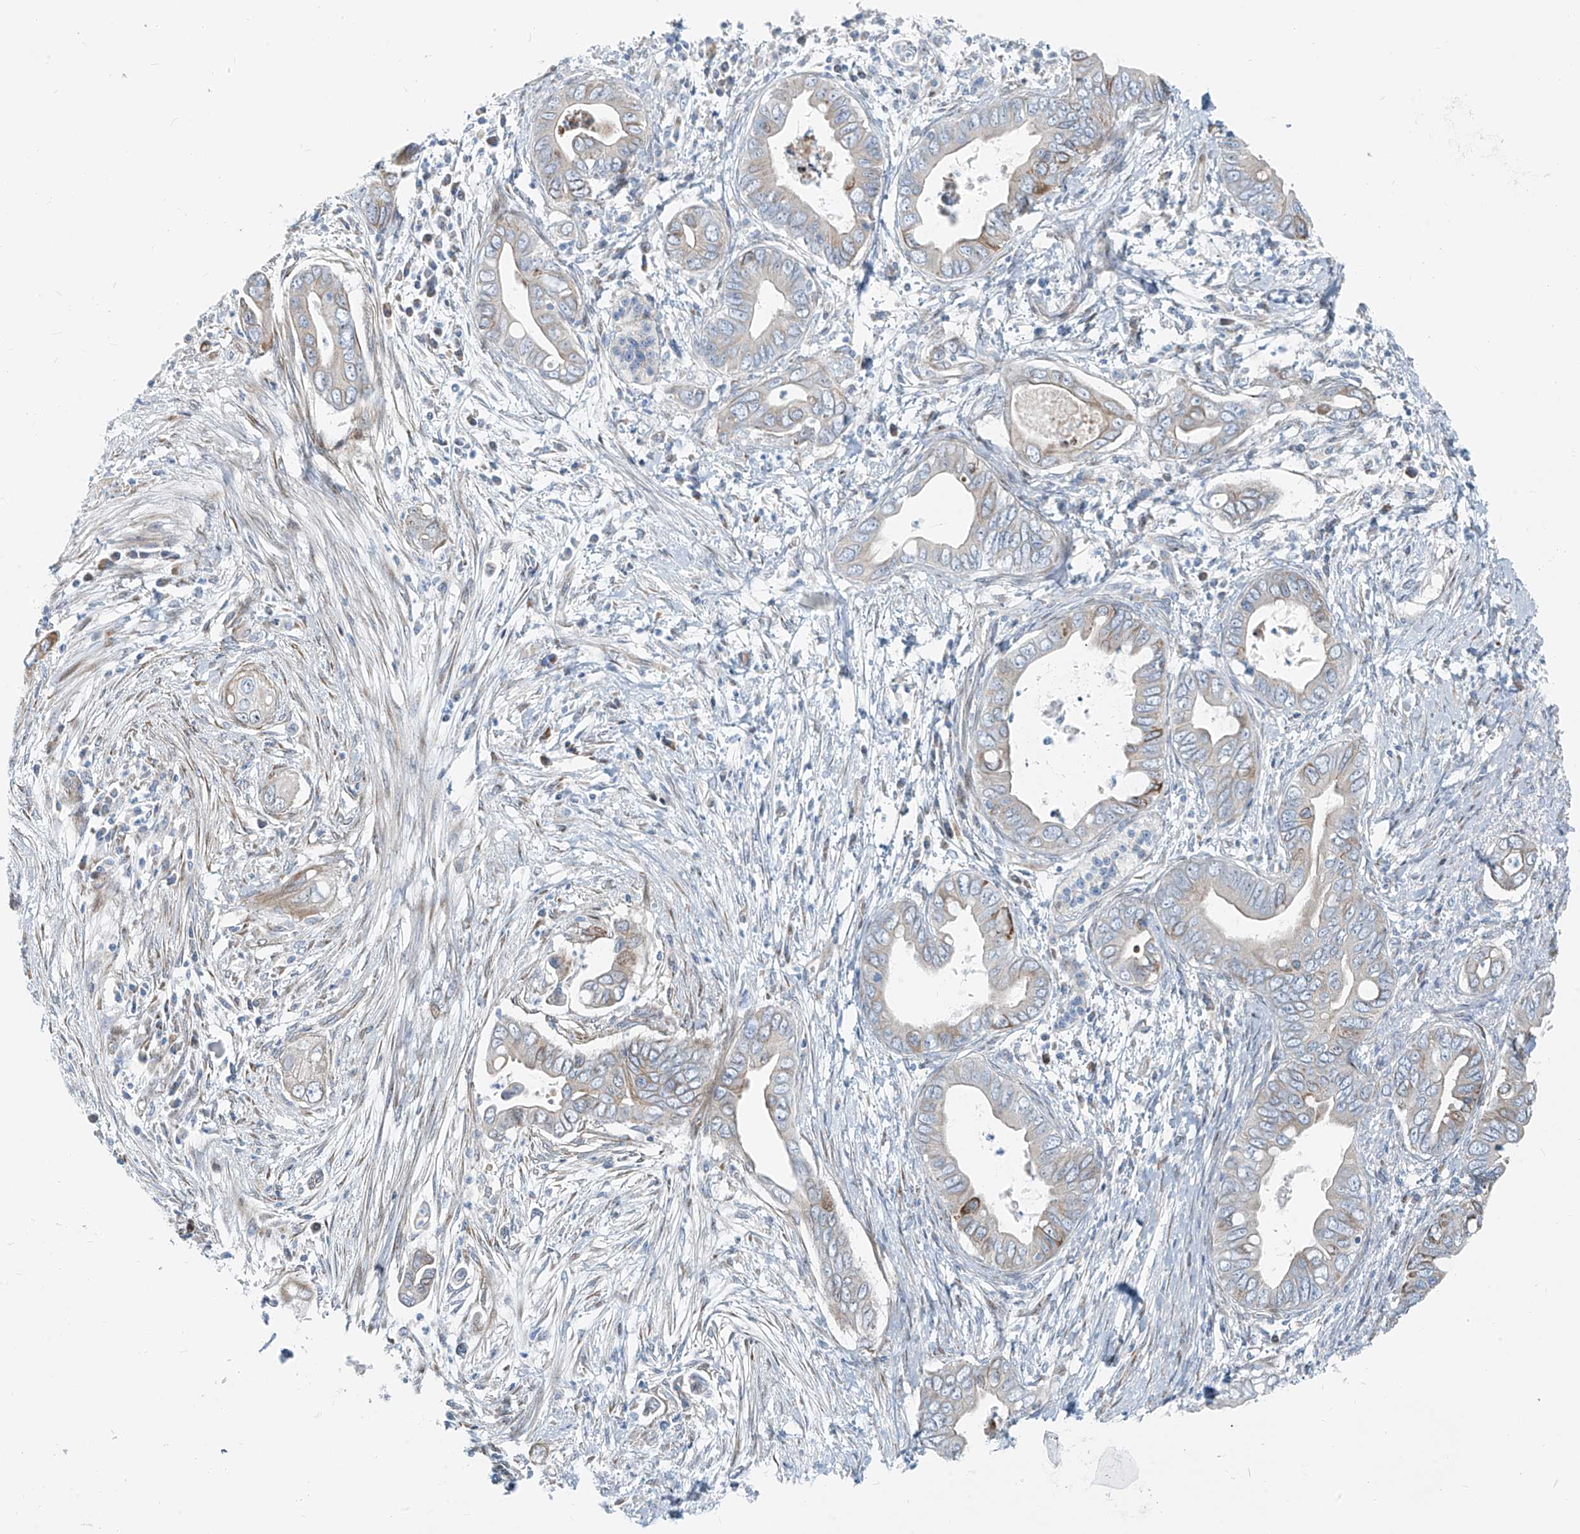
{"staining": {"intensity": "moderate", "quantity": "<25%", "location": "cytoplasmic/membranous"}, "tissue": "pancreatic cancer", "cell_type": "Tumor cells", "image_type": "cancer", "snomed": [{"axis": "morphology", "description": "Adenocarcinoma, NOS"}, {"axis": "topography", "description": "Pancreas"}], "caption": "Pancreatic cancer was stained to show a protein in brown. There is low levels of moderate cytoplasmic/membranous staining in about <25% of tumor cells.", "gene": "HIC2", "patient": {"sex": "male", "age": 75}}